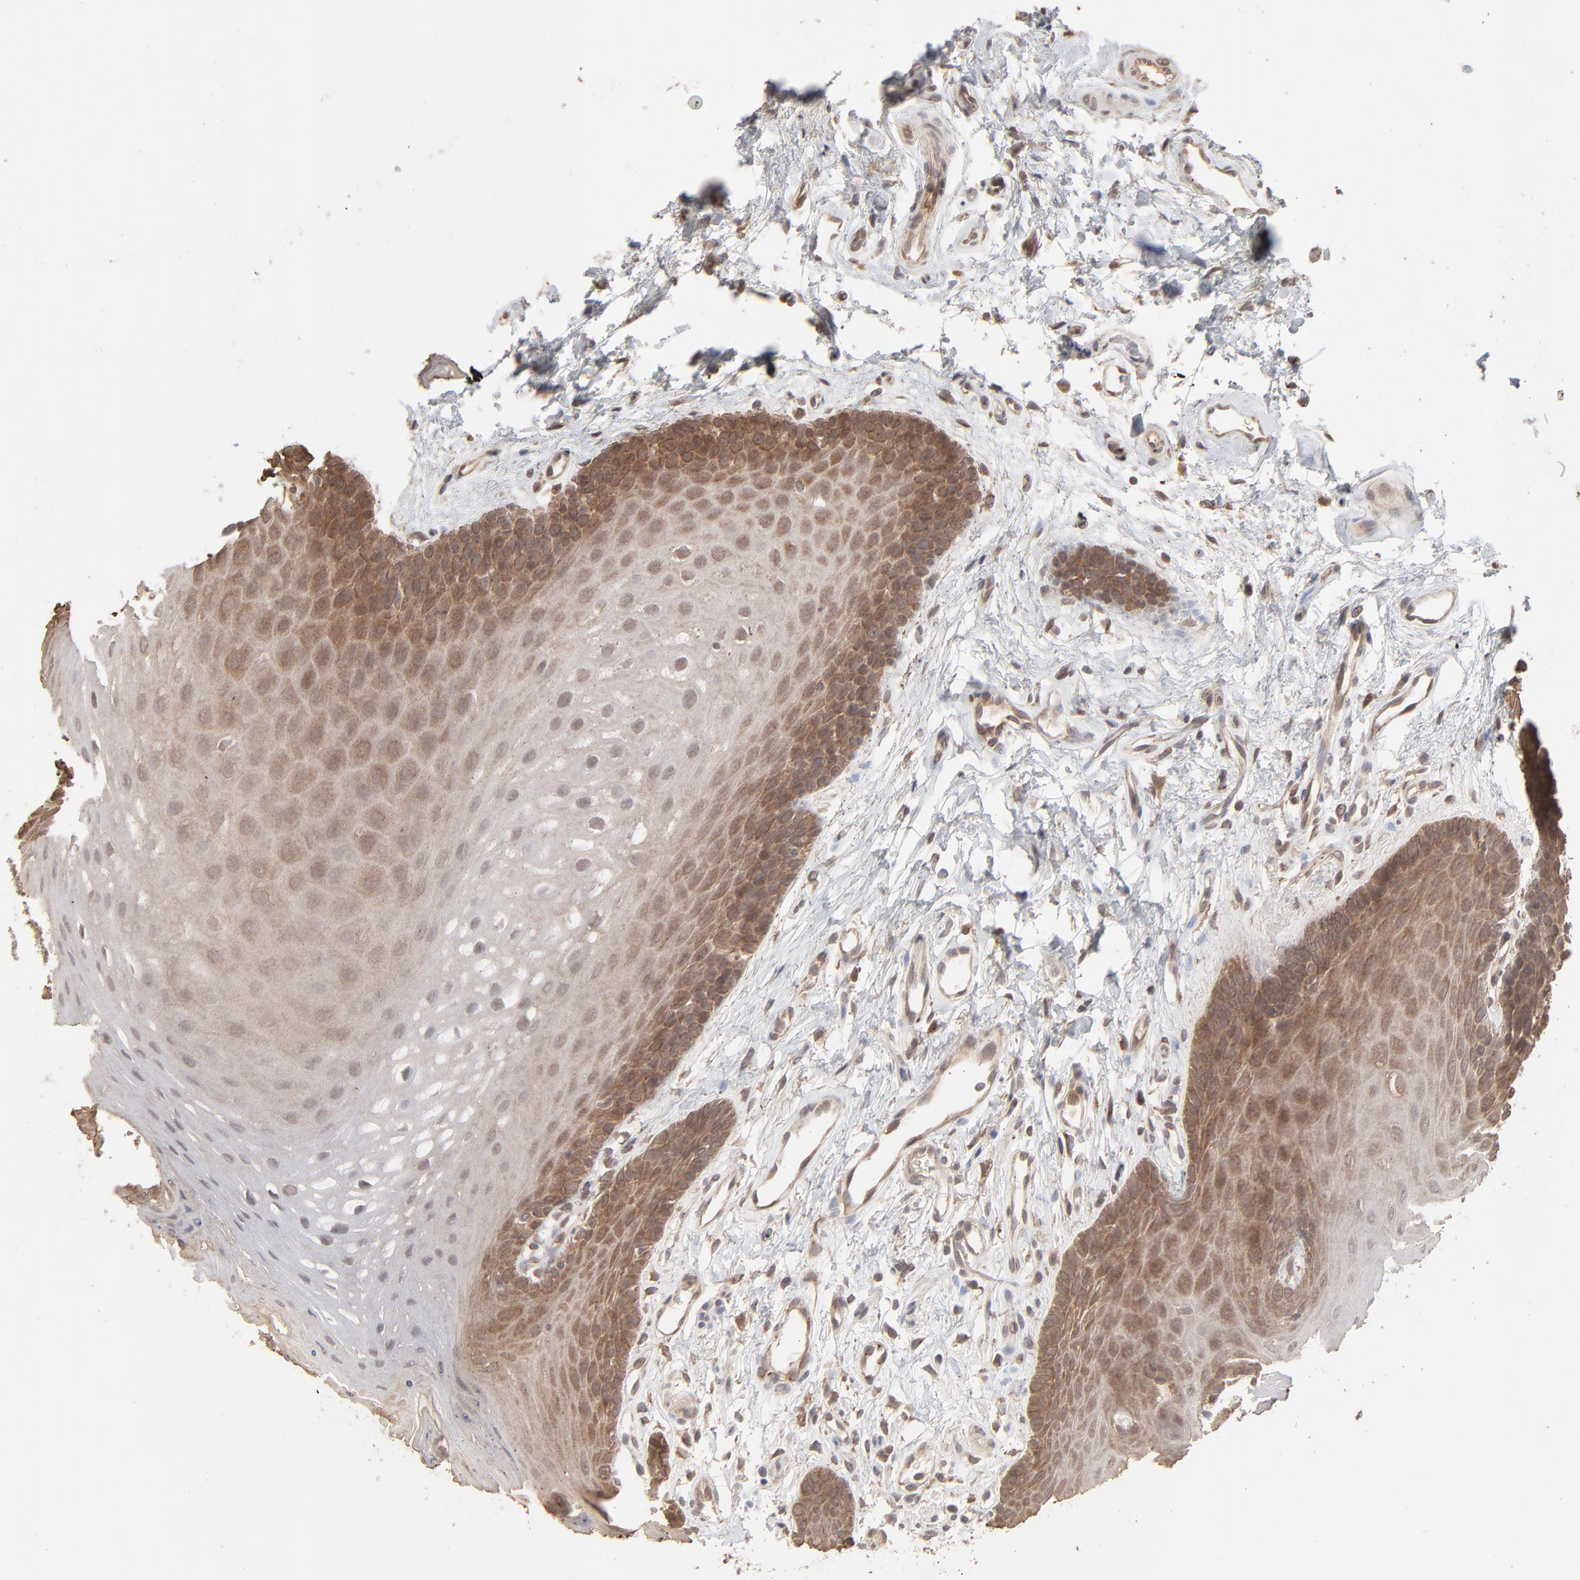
{"staining": {"intensity": "moderate", "quantity": ">75%", "location": "cytoplasmic/membranous,nuclear"}, "tissue": "oral mucosa", "cell_type": "Squamous epithelial cells", "image_type": "normal", "snomed": [{"axis": "morphology", "description": "Normal tissue, NOS"}, {"axis": "topography", "description": "Oral tissue"}], "caption": "Human oral mucosa stained with a brown dye shows moderate cytoplasmic/membranous,nuclear positive positivity in approximately >75% of squamous epithelial cells.", "gene": "SCFD1", "patient": {"sex": "male", "age": 62}}